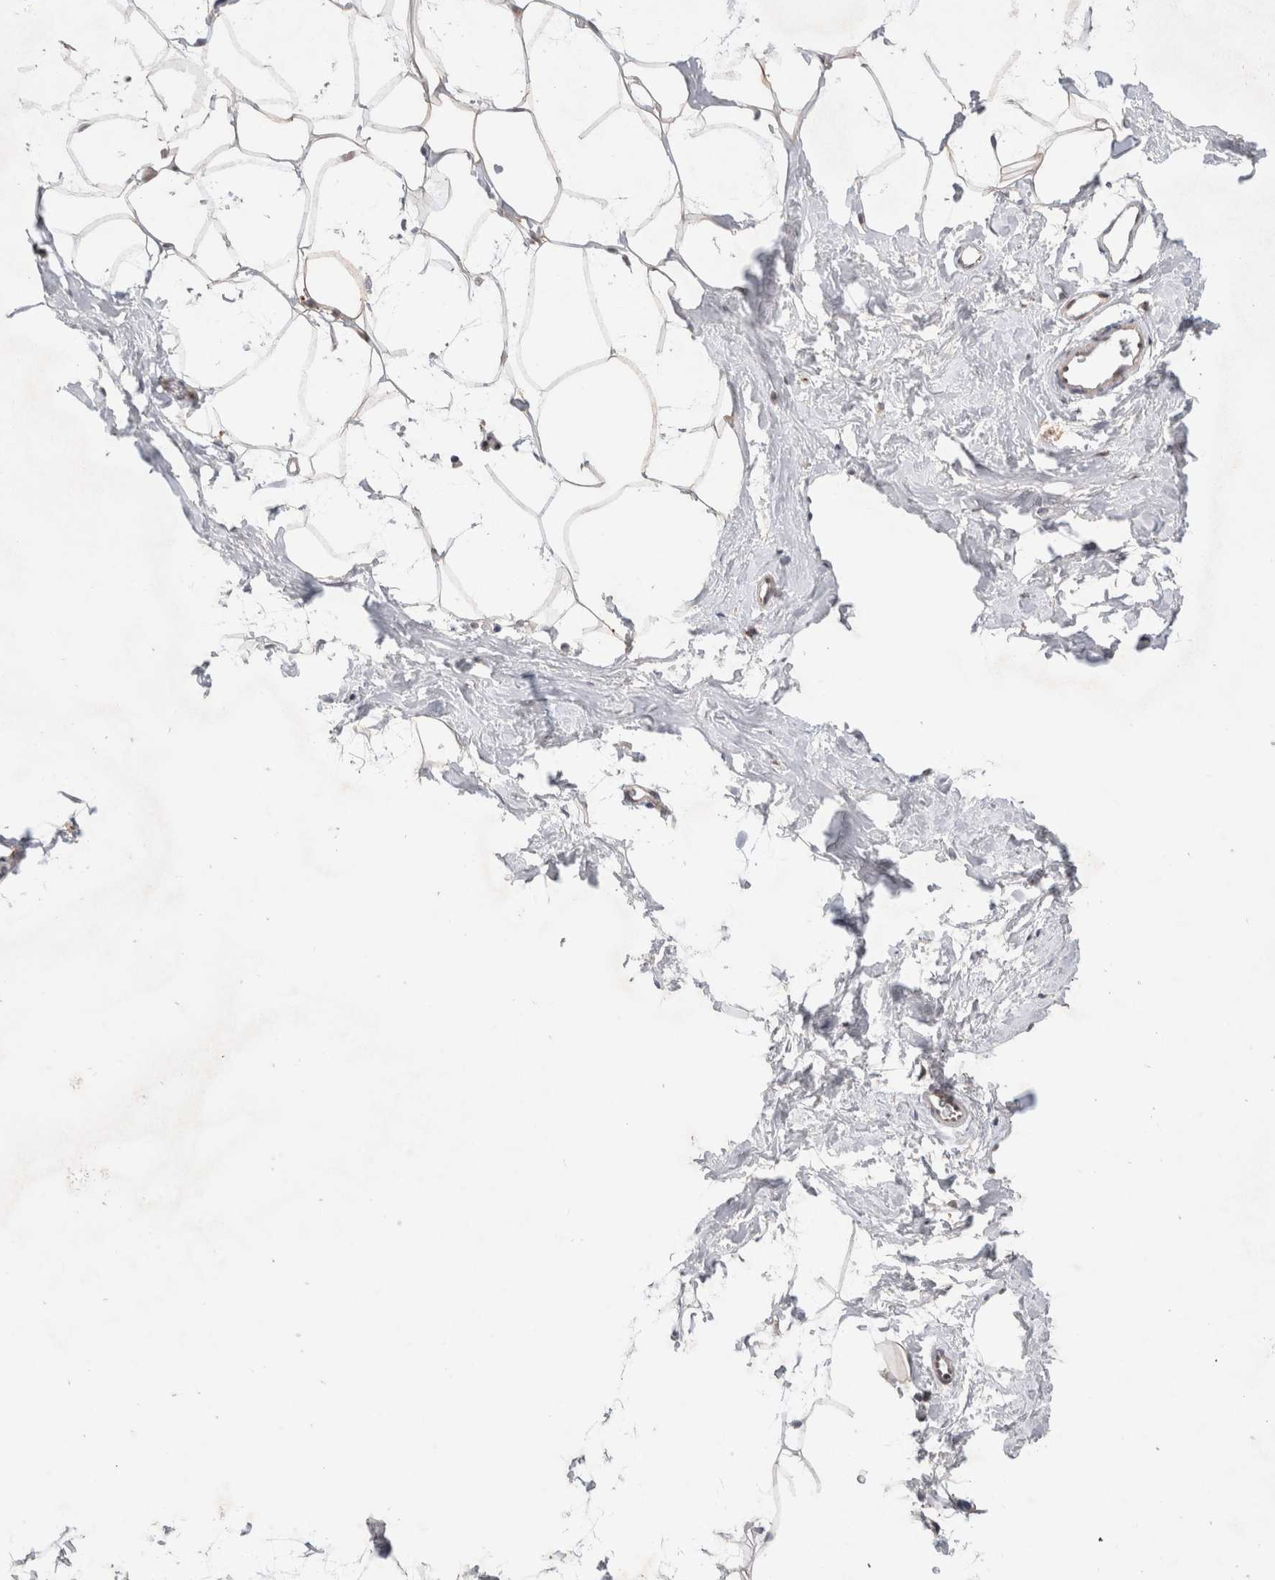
{"staining": {"intensity": "moderate", "quantity": ">75%", "location": "cytoplasmic/membranous"}, "tissue": "adipose tissue", "cell_type": "Adipocytes", "image_type": "normal", "snomed": [{"axis": "morphology", "description": "Normal tissue, NOS"}, {"axis": "morphology", "description": "Fibrosis, NOS"}, {"axis": "topography", "description": "Breast"}, {"axis": "topography", "description": "Adipose tissue"}], "caption": "Moderate cytoplasmic/membranous staining for a protein is seen in approximately >75% of adipocytes of normal adipose tissue using IHC.", "gene": "SLC29A1", "patient": {"sex": "female", "age": 39}}